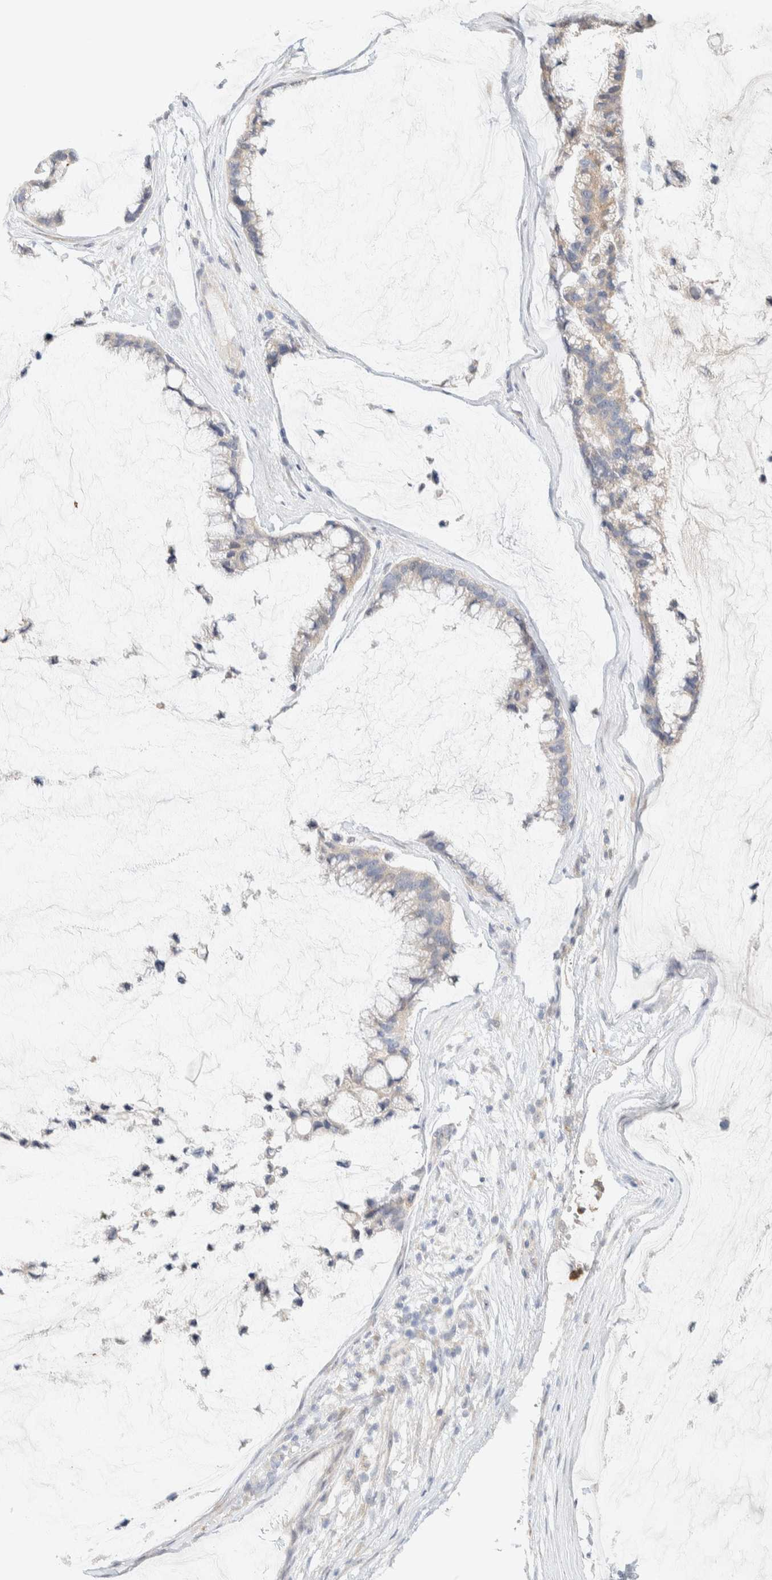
{"staining": {"intensity": "weak", "quantity": ">75%", "location": "cytoplasmic/membranous"}, "tissue": "ovarian cancer", "cell_type": "Tumor cells", "image_type": "cancer", "snomed": [{"axis": "morphology", "description": "Cystadenocarcinoma, mucinous, NOS"}, {"axis": "topography", "description": "Ovary"}], "caption": "A photomicrograph of human ovarian cancer (mucinous cystadenocarcinoma) stained for a protein exhibits weak cytoplasmic/membranous brown staining in tumor cells.", "gene": "TTC3", "patient": {"sex": "female", "age": 39}}